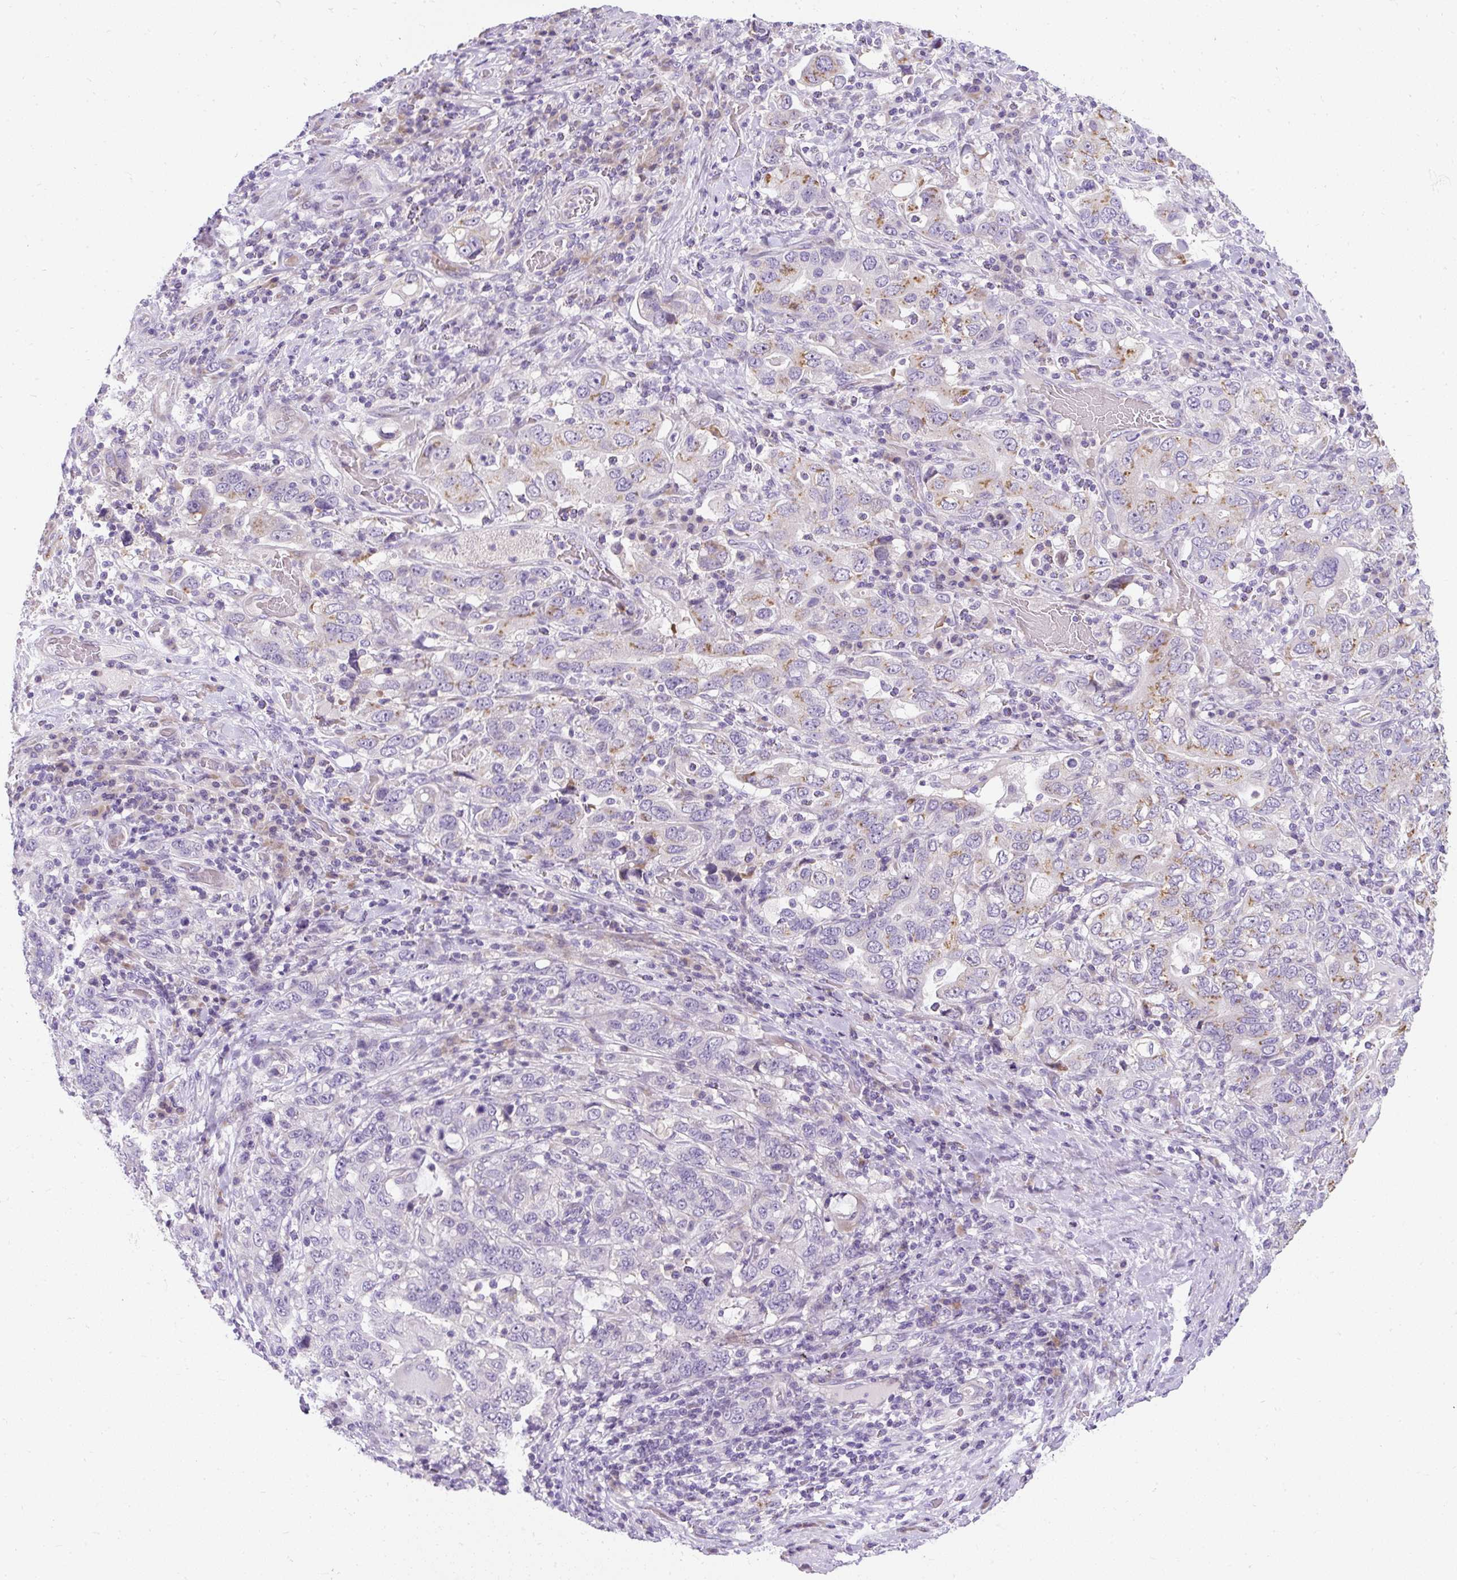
{"staining": {"intensity": "moderate", "quantity": "25%-75%", "location": "cytoplasmic/membranous"}, "tissue": "stomach cancer", "cell_type": "Tumor cells", "image_type": "cancer", "snomed": [{"axis": "morphology", "description": "Adenocarcinoma, NOS"}, {"axis": "topography", "description": "Stomach, upper"}, {"axis": "topography", "description": "Stomach"}], "caption": "An image of stomach cancer stained for a protein reveals moderate cytoplasmic/membranous brown staining in tumor cells.", "gene": "DTX4", "patient": {"sex": "male", "age": 62}}